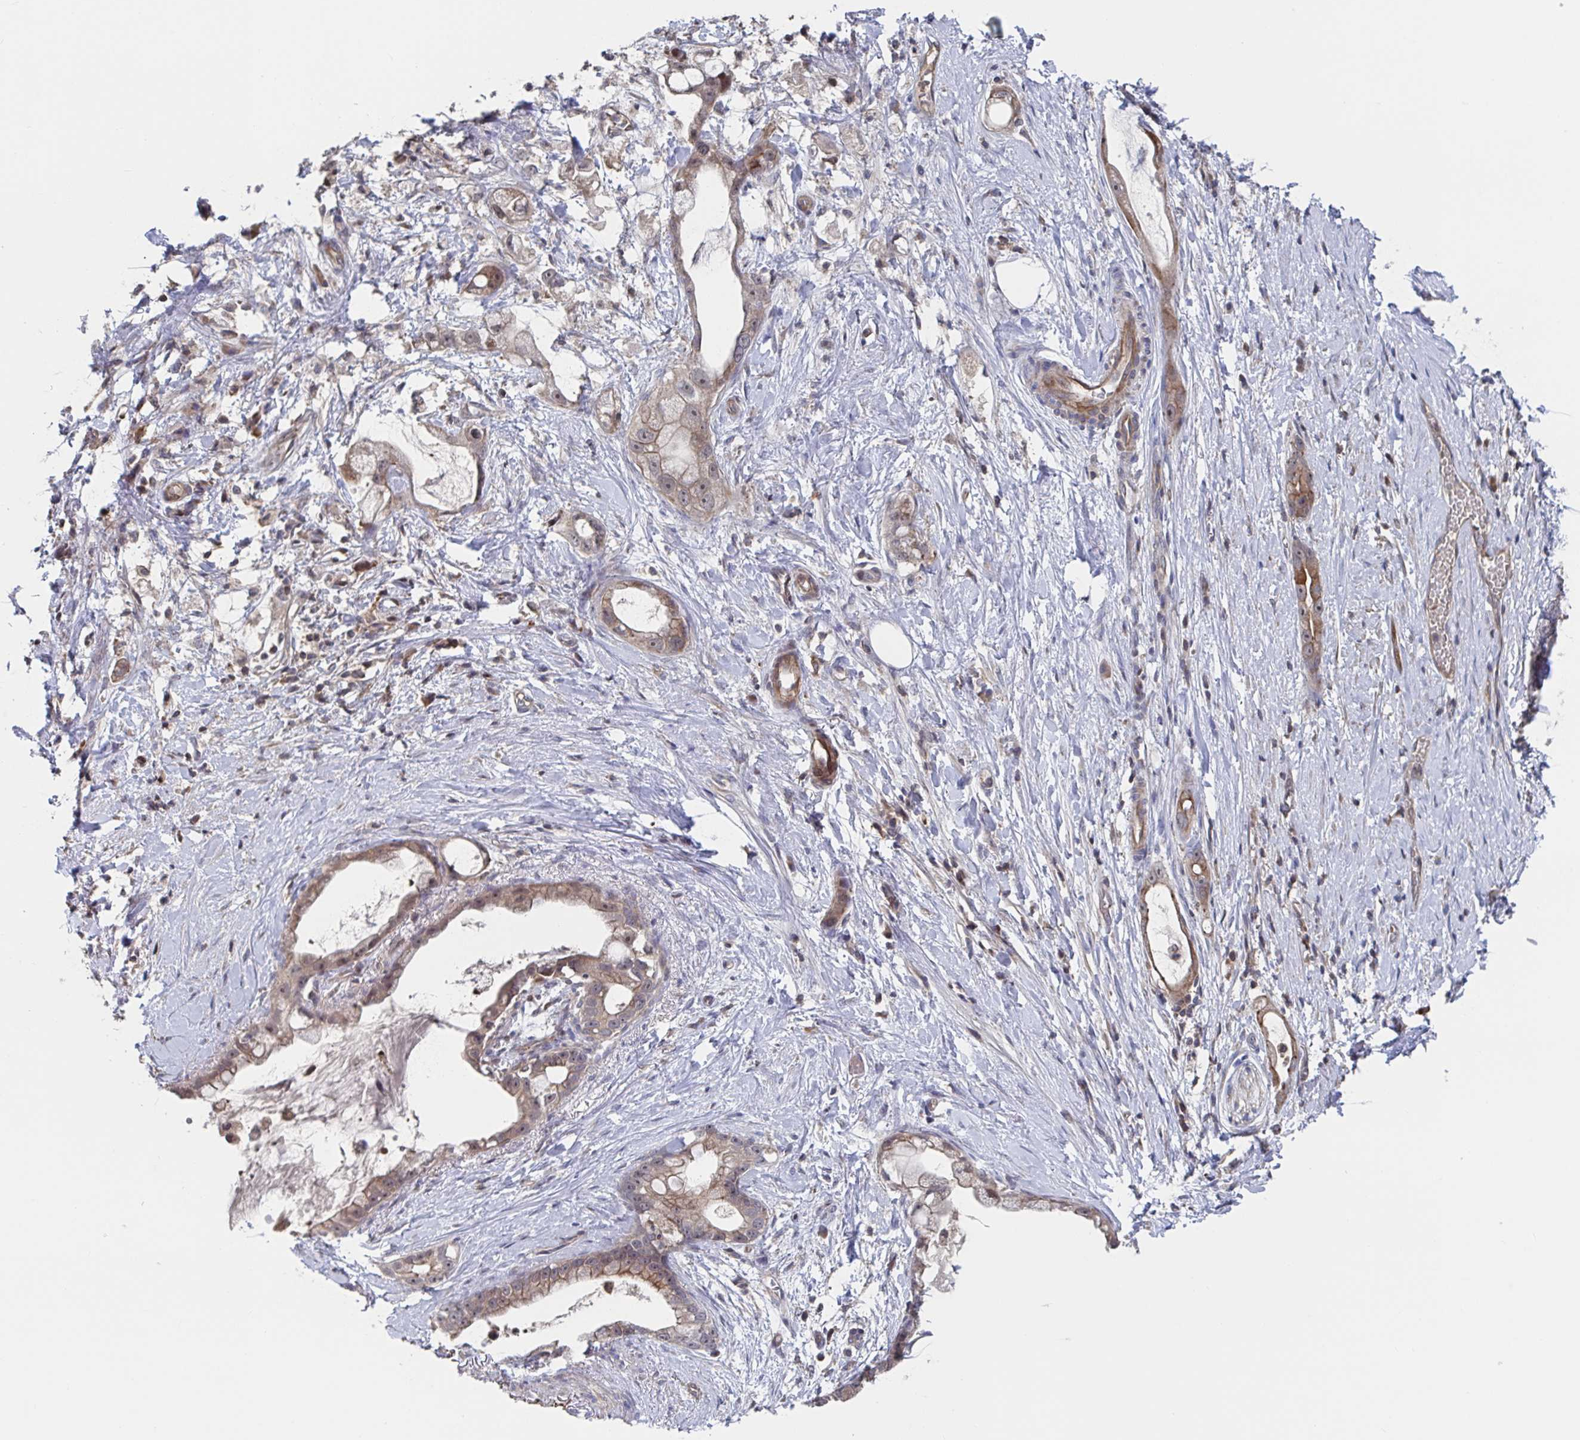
{"staining": {"intensity": "moderate", "quantity": "25%-75%", "location": "cytoplasmic/membranous"}, "tissue": "stomach cancer", "cell_type": "Tumor cells", "image_type": "cancer", "snomed": [{"axis": "morphology", "description": "Adenocarcinoma, NOS"}, {"axis": "topography", "description": "Stomach"}], "caption": "DAB immunohistochemical staining of stomach cancer shows moderate cytoplasmic/membranous protein positivity in about 25%-75% of tumor cells.", "gene": "DHRS12", "patient": {"sex": "male", "age": 55}}